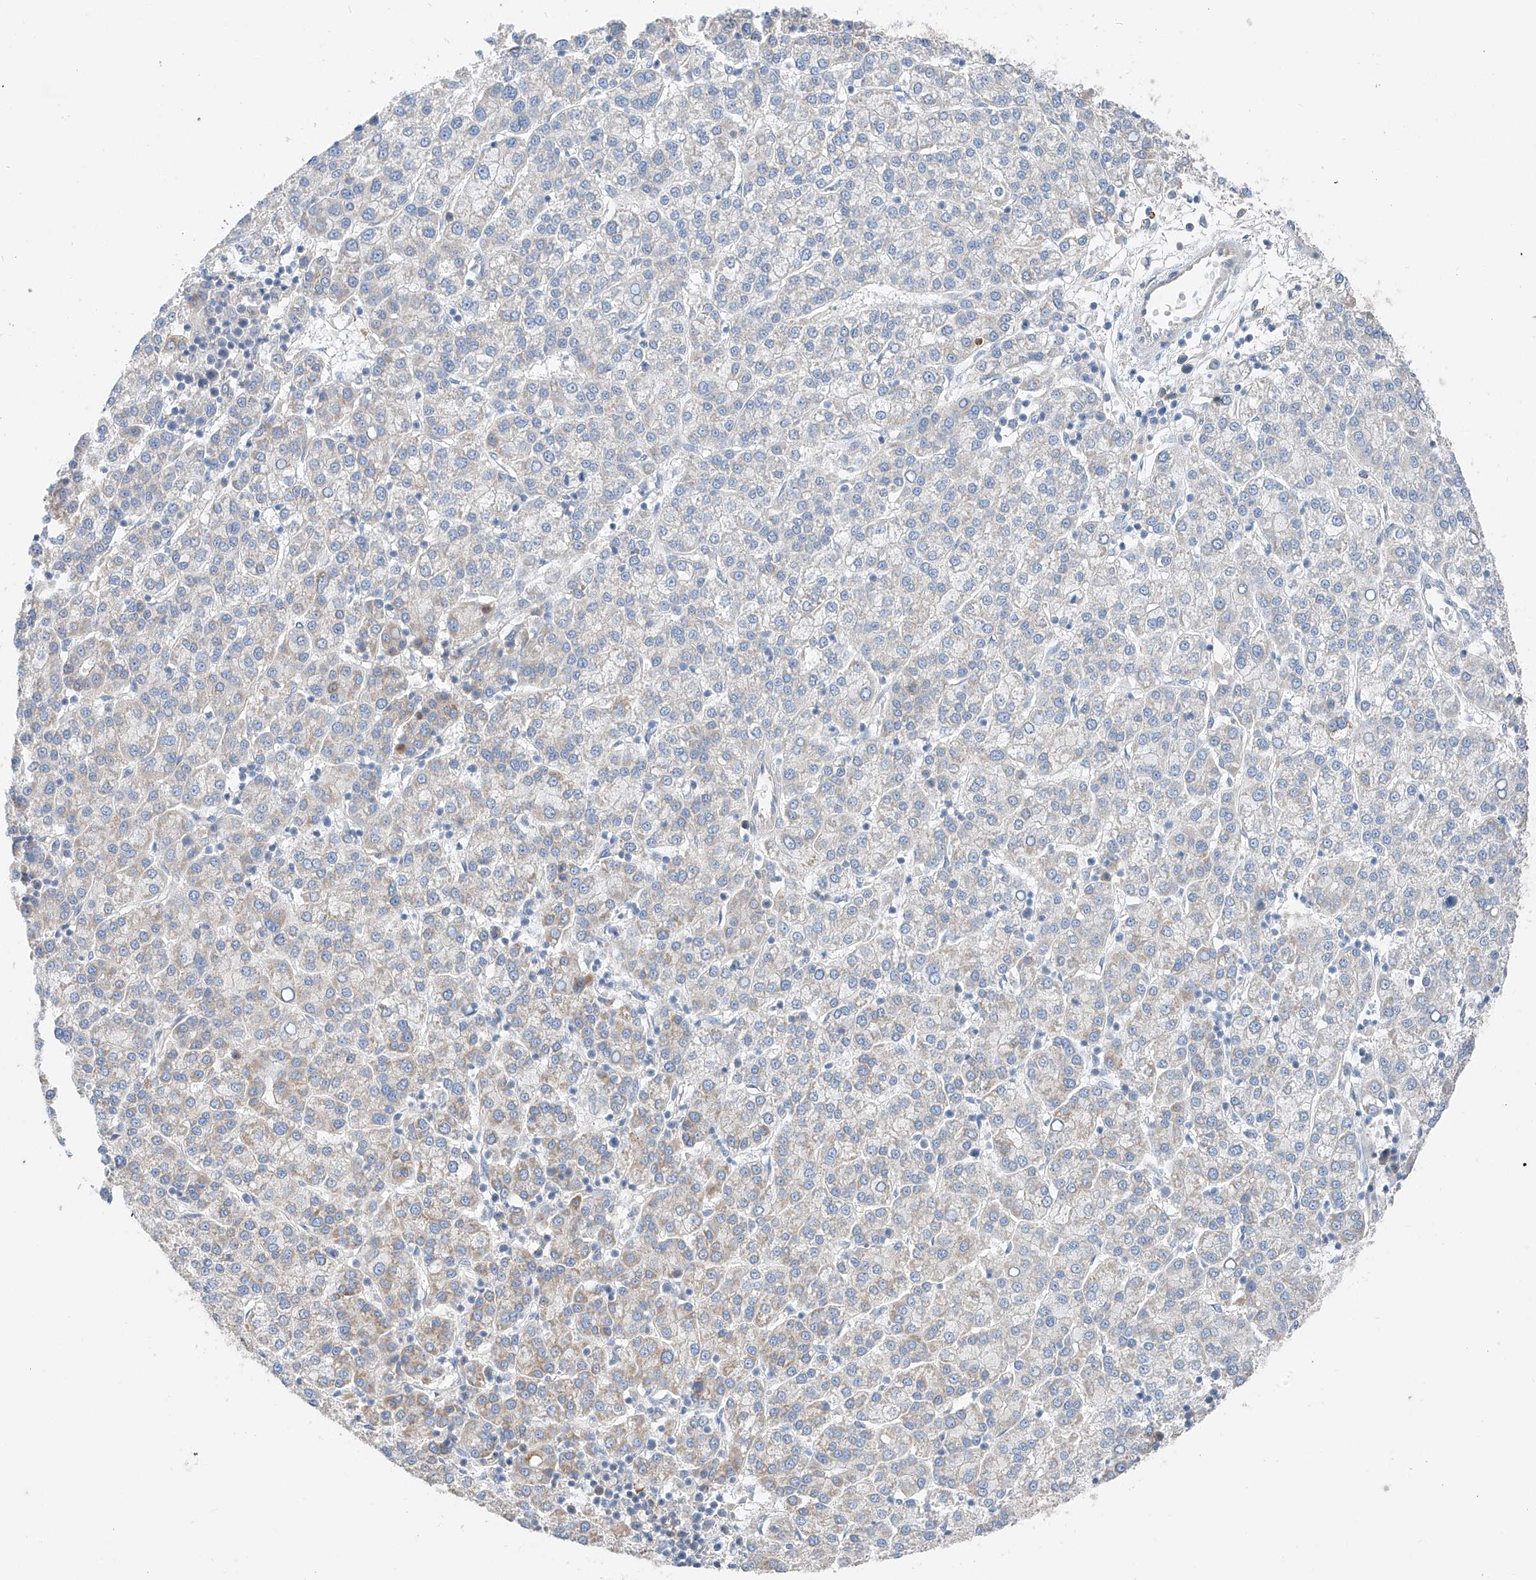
{"staining": {"intensity": "negative", "quantity": "none", "location": "none"}, "tissue": "liver cancer", "cell_type": "Tumor cells", "image_type": "cancer", "snomed": [{"axis": "morphology", "description": "Carcinoma, Hepatocellular, NOS"}, {"axis": "topography", "description": "Liver"}], "caption": "A micrograph of human hepatocellular carcinoma (liver) is negative for staining in tumor cells.", "gene": "RUSC1", "patient": {"sex": "female", "age": 58}}